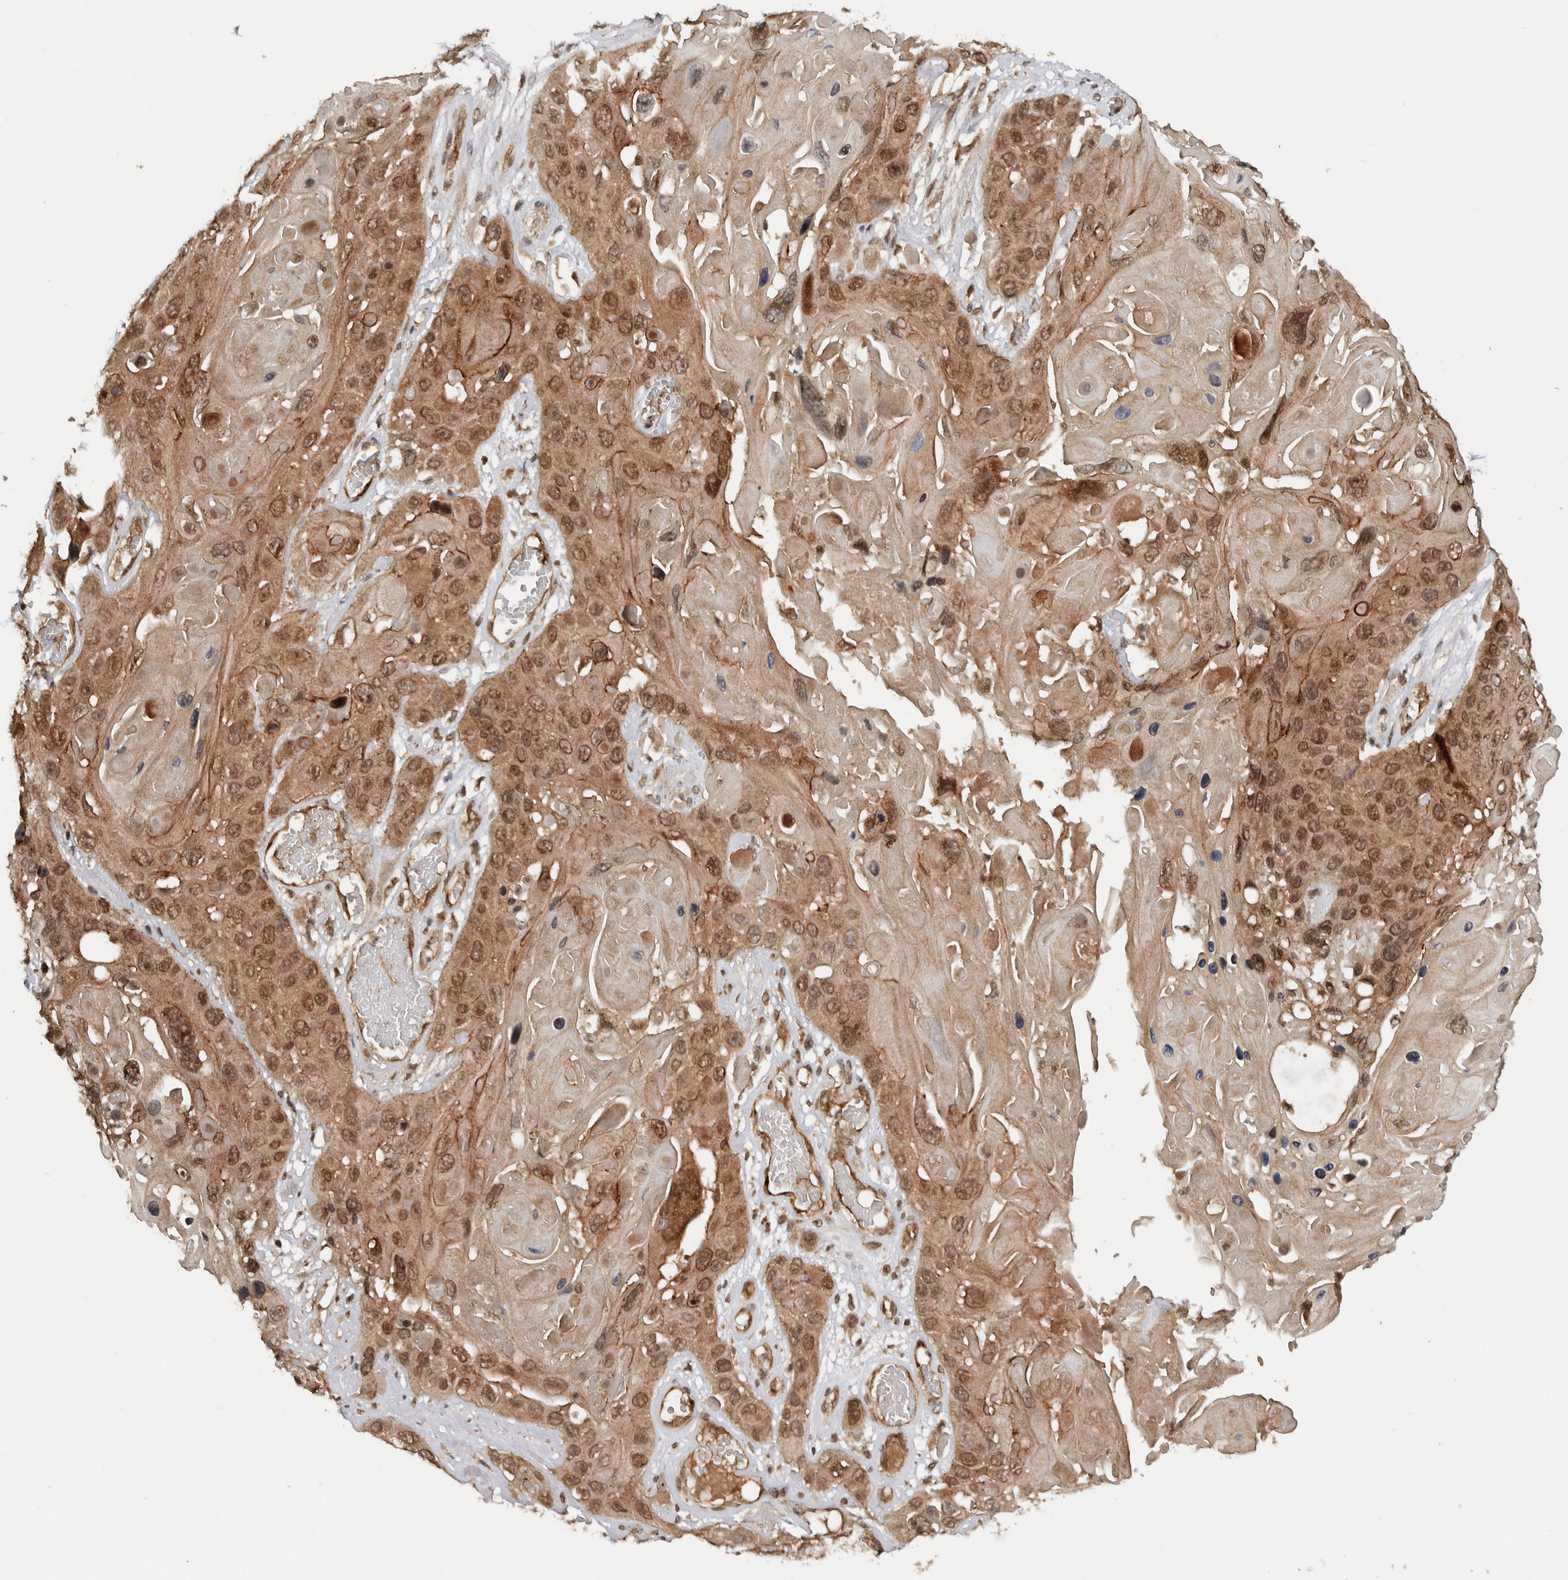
{"staining": {"intensity": "moderate", "quantity": ">75%", "location": "cytoplasmic/membranous,nuclear"}, "tissue": "skin cancer", "cell_type": "Tumor cells", "image_type": "cancer", "snomed": [{"axis": "morphology", "description": "Squamous cell carcinoma, NOS"}, {"axis": "topography", "description": "Skin"}], "caption": "The image displays staining of squamous cell carcinoma (skin), revealing moderate cytoplasmic/membranous and nuclear protein expression (brown color) within tumor cells.", "gene": "TARS2", "patient": {"sex": "male", "age": 55}}